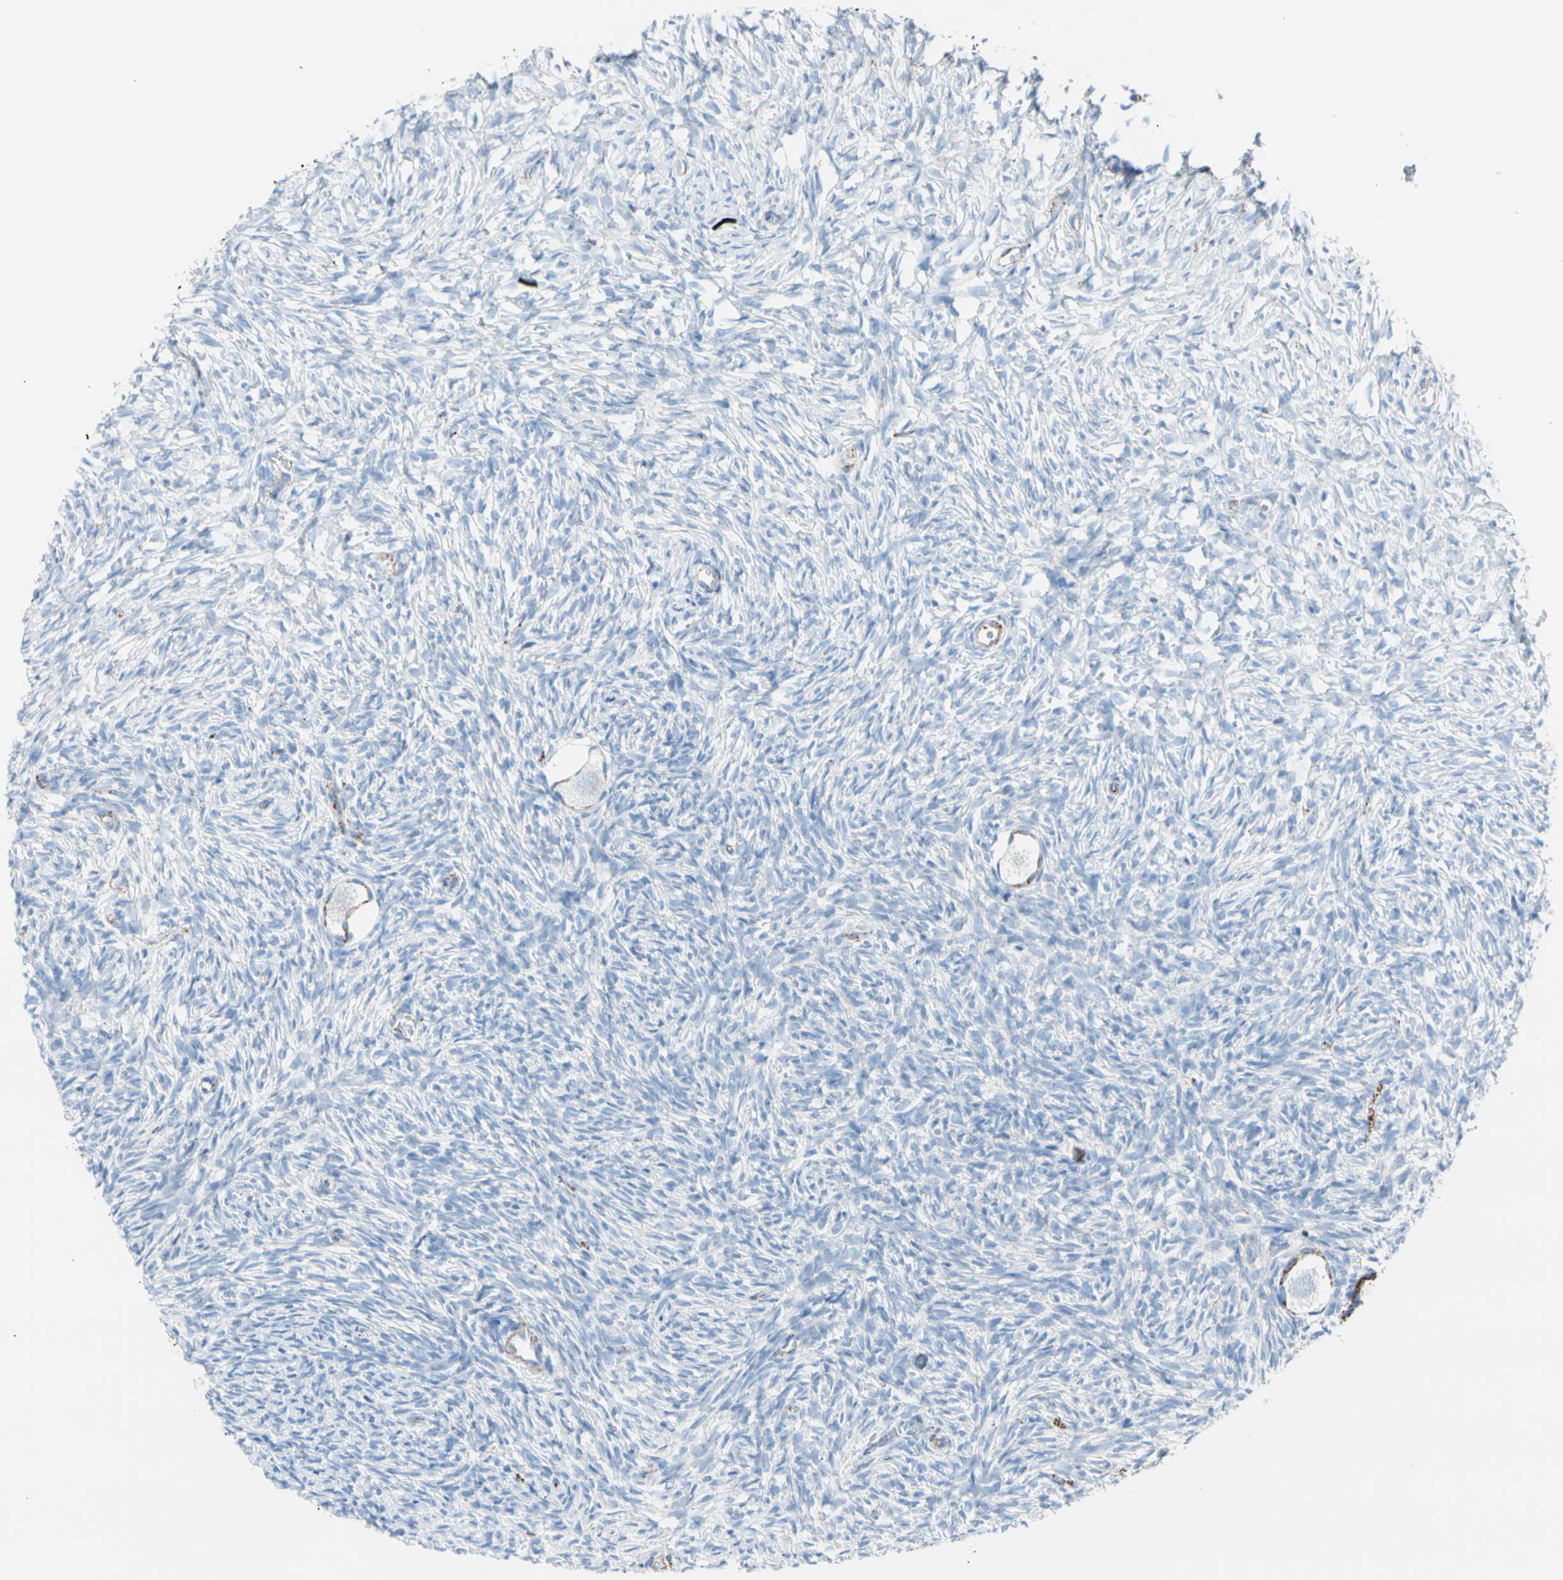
{"staining": {"intensity": "moderate", "quantity": "<25%", "location": "cytoplasmic/membranous"}, "tissue": "ovary", "cell_type": "Follicle cells", "image_type": "normal", "snomed": [{"axis": "morphology", "description": "Normal tissue, NOS"}, {"axis": "topography", "description": "Ovary"}], "caption": "Normal ovary demonstrates moderate cytoplasmic/membranous staining in about <25% of follicle cells, visualized by immunohistochemistry. (brown staining indicates protein expression, while blue staining denotes nuclei).", "gene": "HK1", "patient": {"sex": "female", "age": 35}}